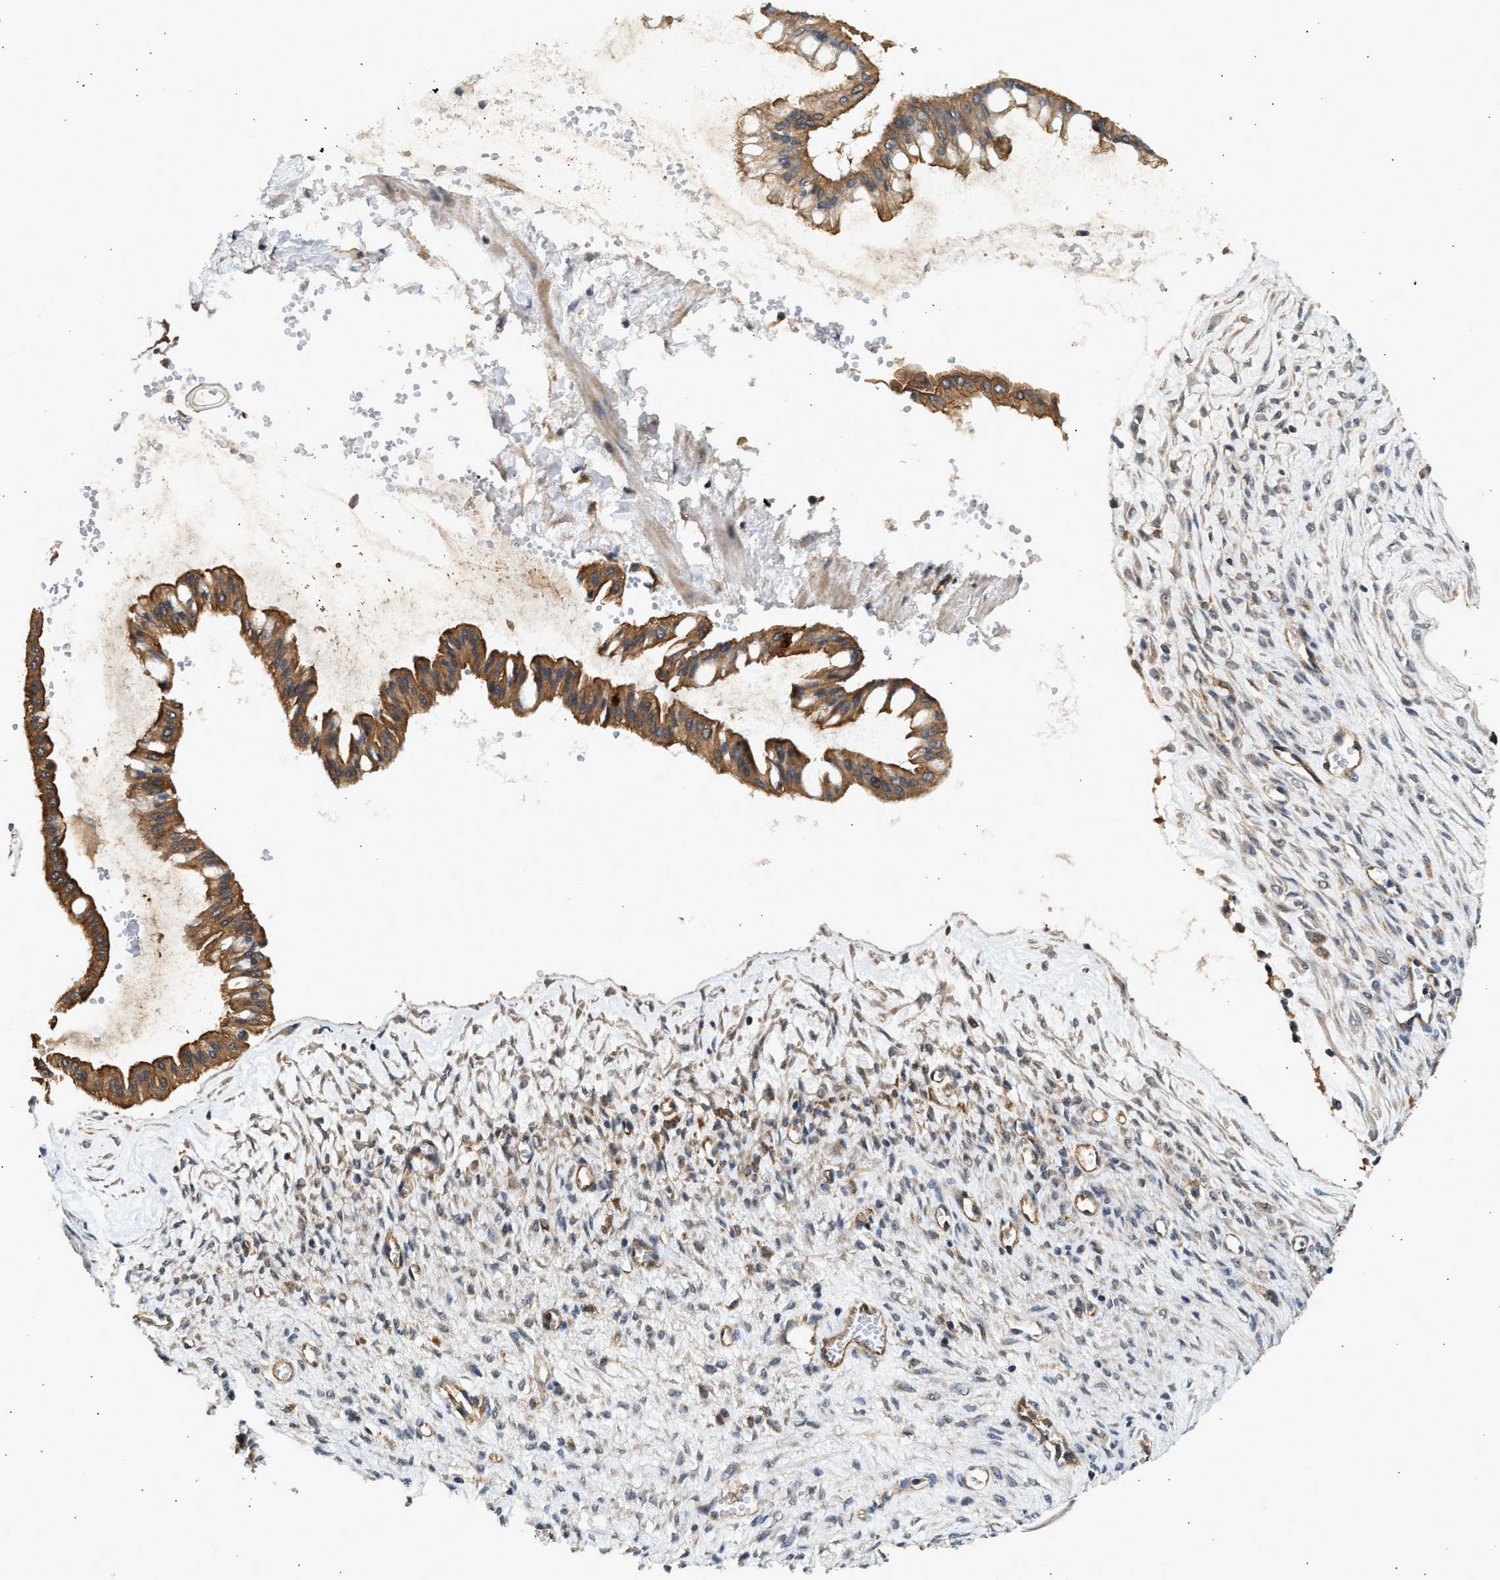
{"staining": {"intensity": "moderate", "quantity": ">75%", "location": "cytoplasmic/membranous"}, "tissue": "ovarian cancer", "cell_type": "Tumor cells", "image_type": "cancer", "snomed": [{"axis": "morphology", "description": "Cystadenocarcinoma, mucinous, NOS"}, {"axis": "topography", "description": "Ovary"}], "caption": "Human ovarian cancer stained for a protein (brown) displays moderate cytoplasmic/membranous positive expression in approximately >75% of tumor cells.", "gene": "DUSP14", "patient": {"sex": "female", "age": 73}}